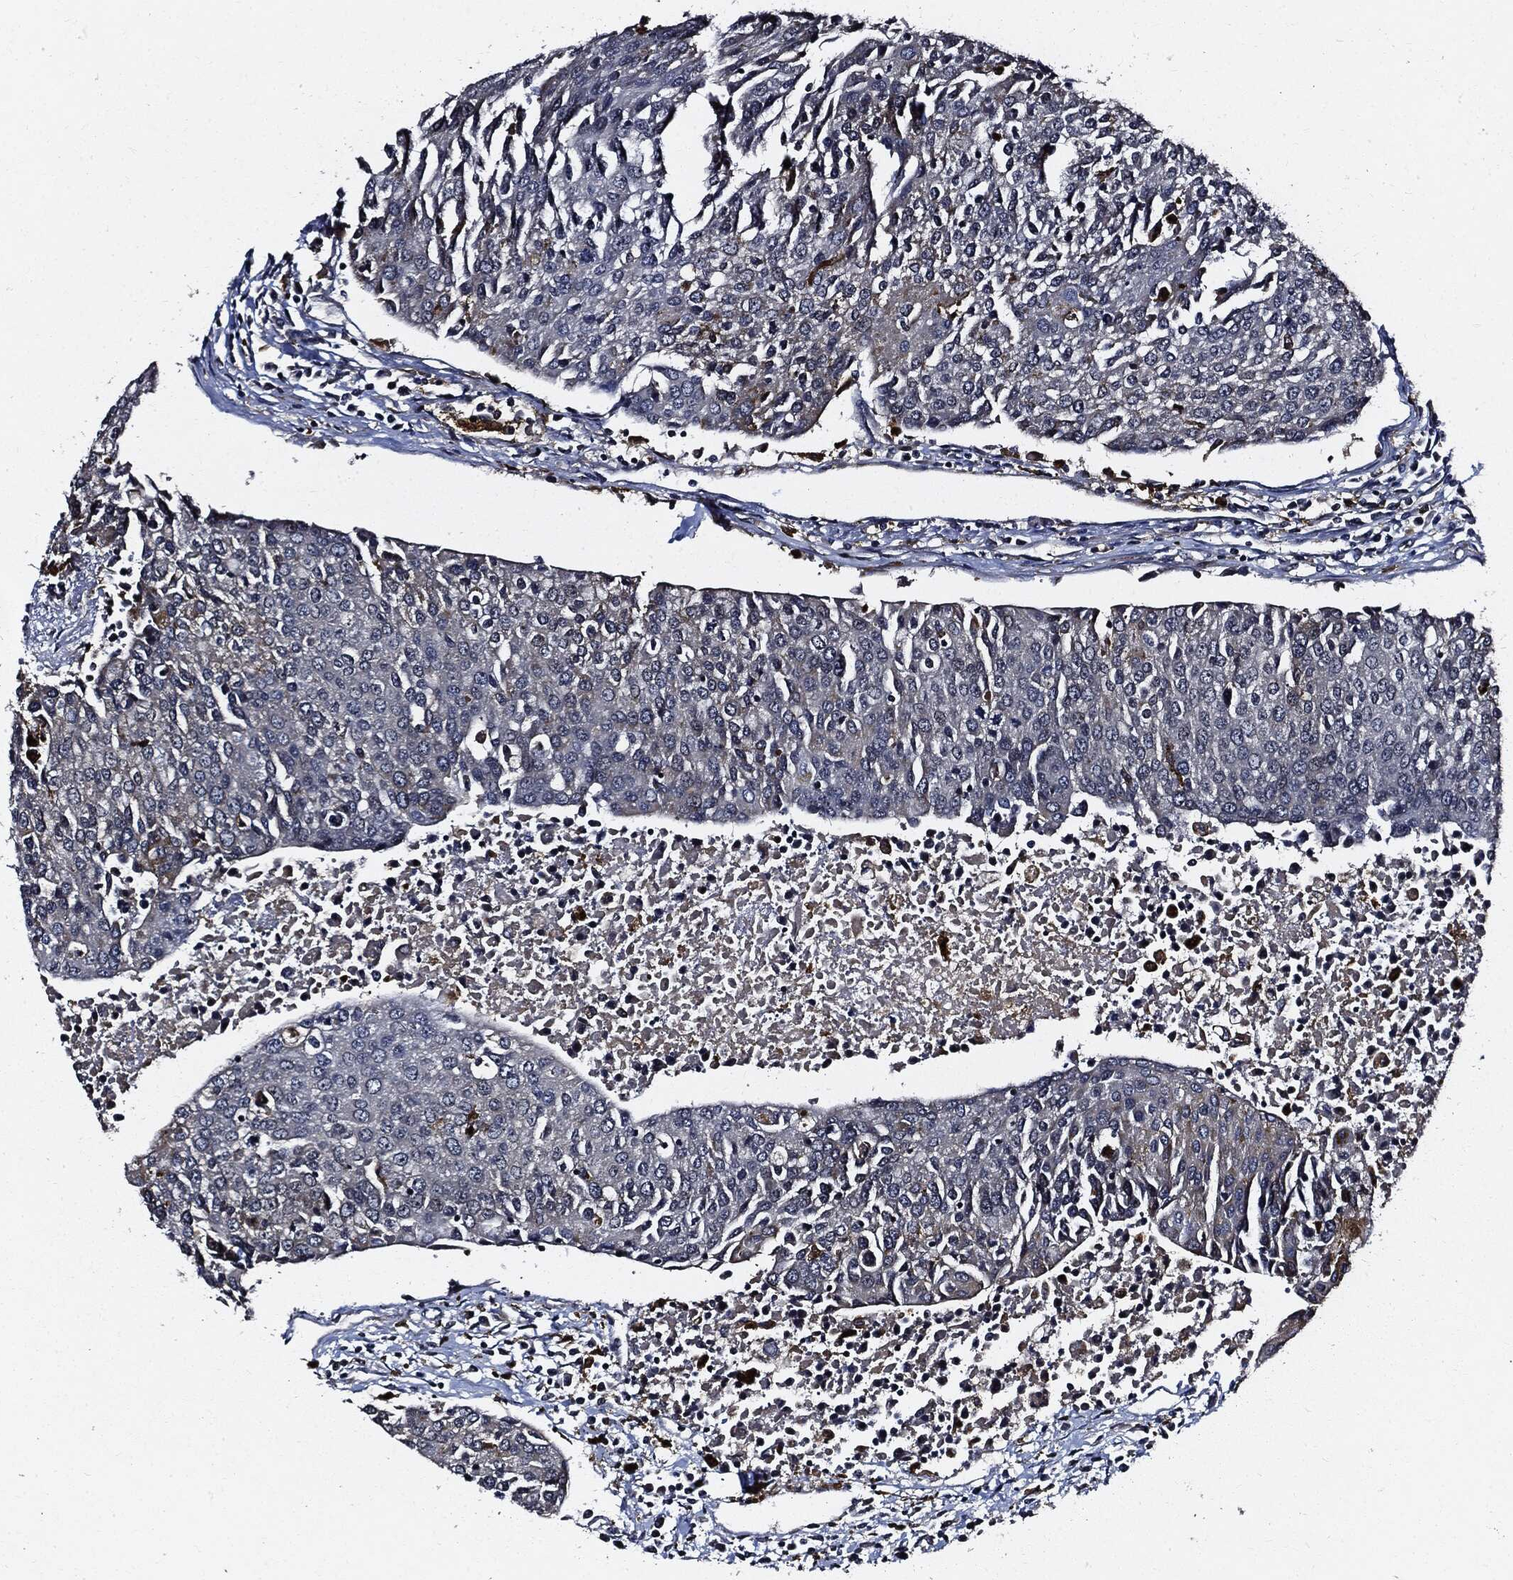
{"staining": {"intensity": "negative", "quantity": "none", "location": "none"}, "tissue": "urothelial cancer", "cell_type": "Tumor cells", "image_type": "cancer", "snomed": [{"axis": "morphology", "description": "Urothelial carcinoma, High grade"}, {"axis": "topography", "description": "Urinary bladder"}], "caption": "Urothelial cancer was stained to show a protein in brown. There is no significant expression in tumor cells.", "gene": "SUGT1", "patient": {"sex": "female", "age": 85}}